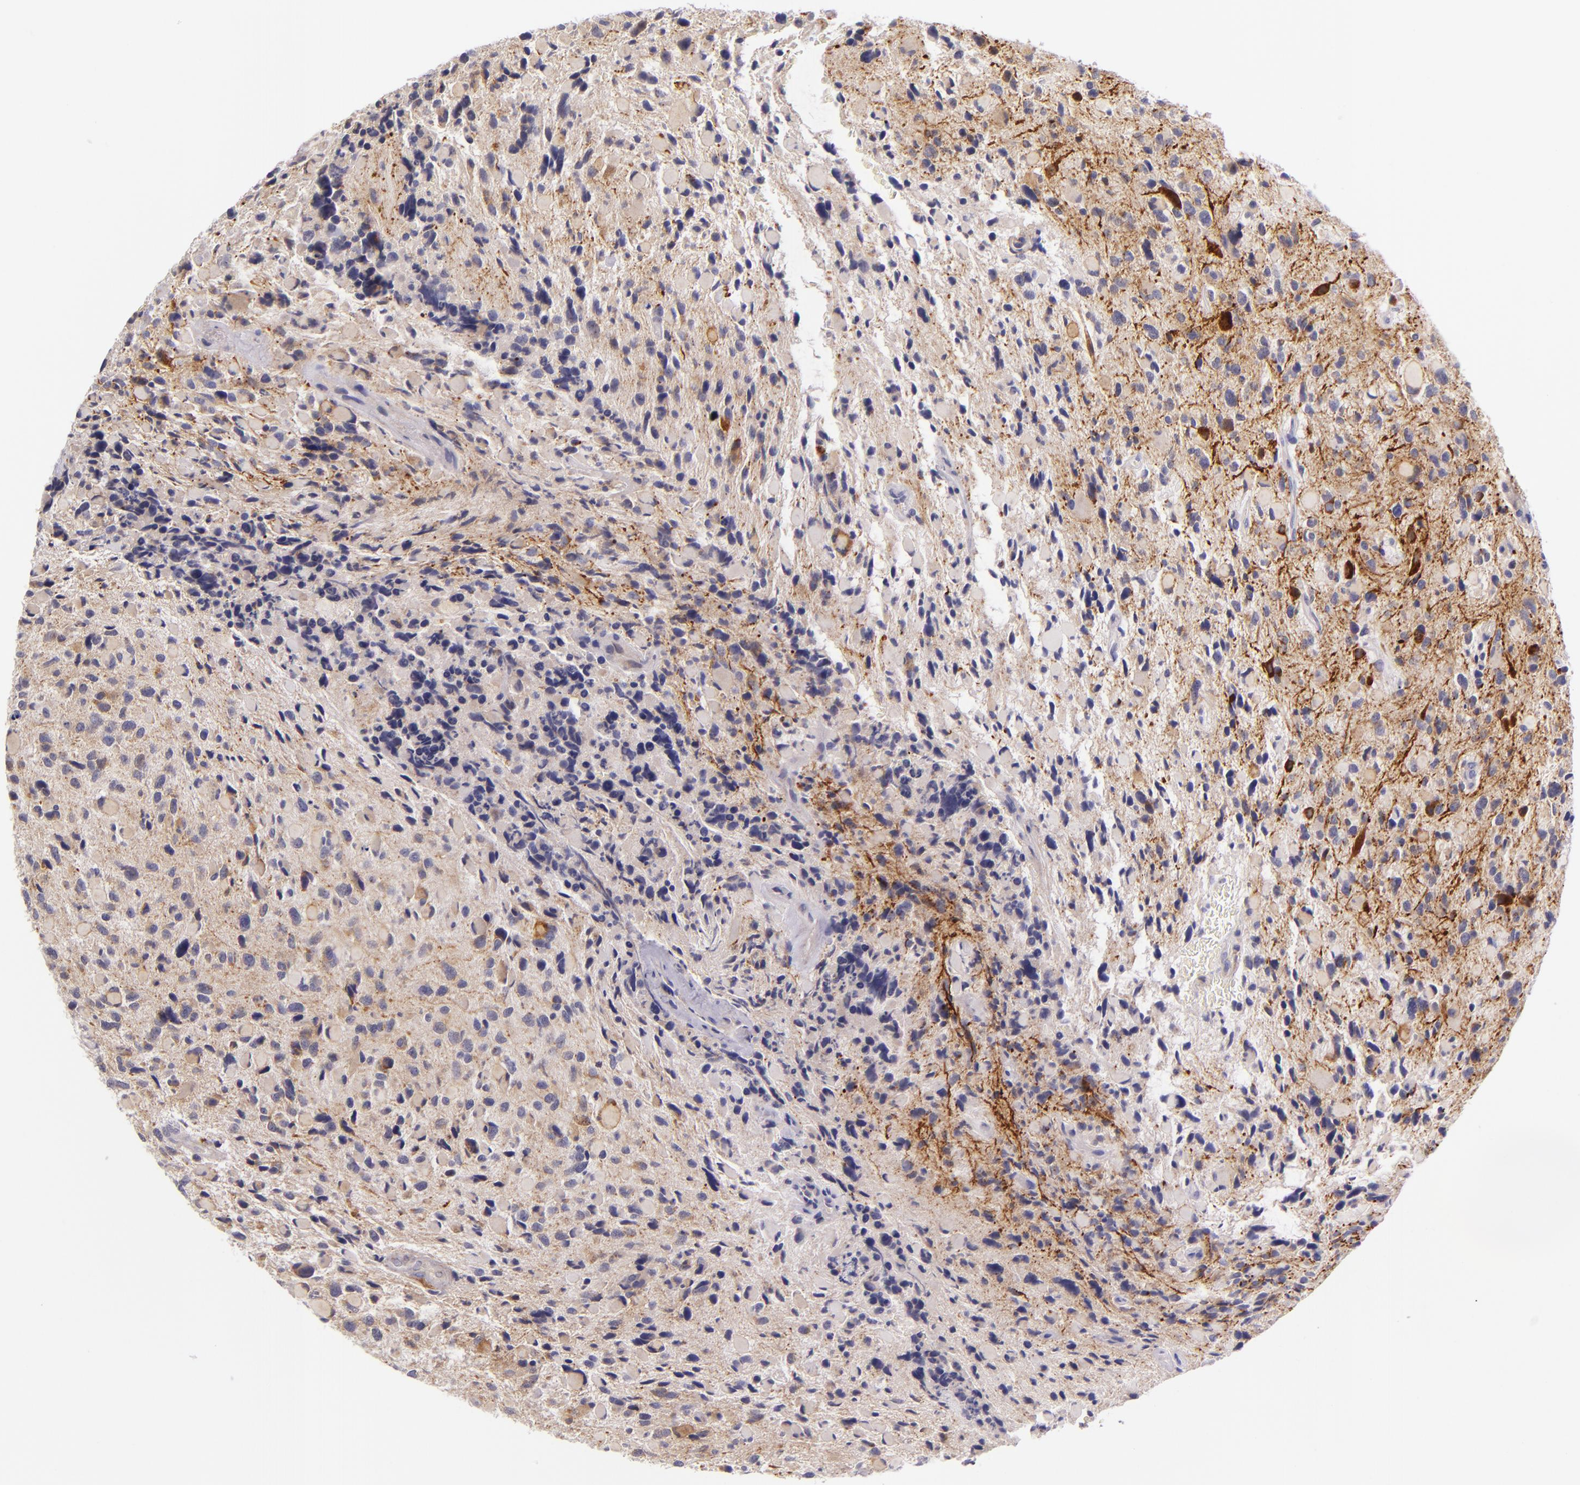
{"staining": {"intensity": "negative", "quantity": "none", "location": "none"}, "tissue": "glioma", "cell_type": "Tumor cells", "image_type": "cancer", "snomed": [{"axis": "morphology", "description": "Glioma, malignant, High grade"}, {"axis": "topography", "description": "Brain"}], "caption": "Protein analysis of malignant glioma (high-grade) displays no significant positivity in tumor cells.", "gene": "CTSF", "patient": {"sex": "female", "age": 37}}